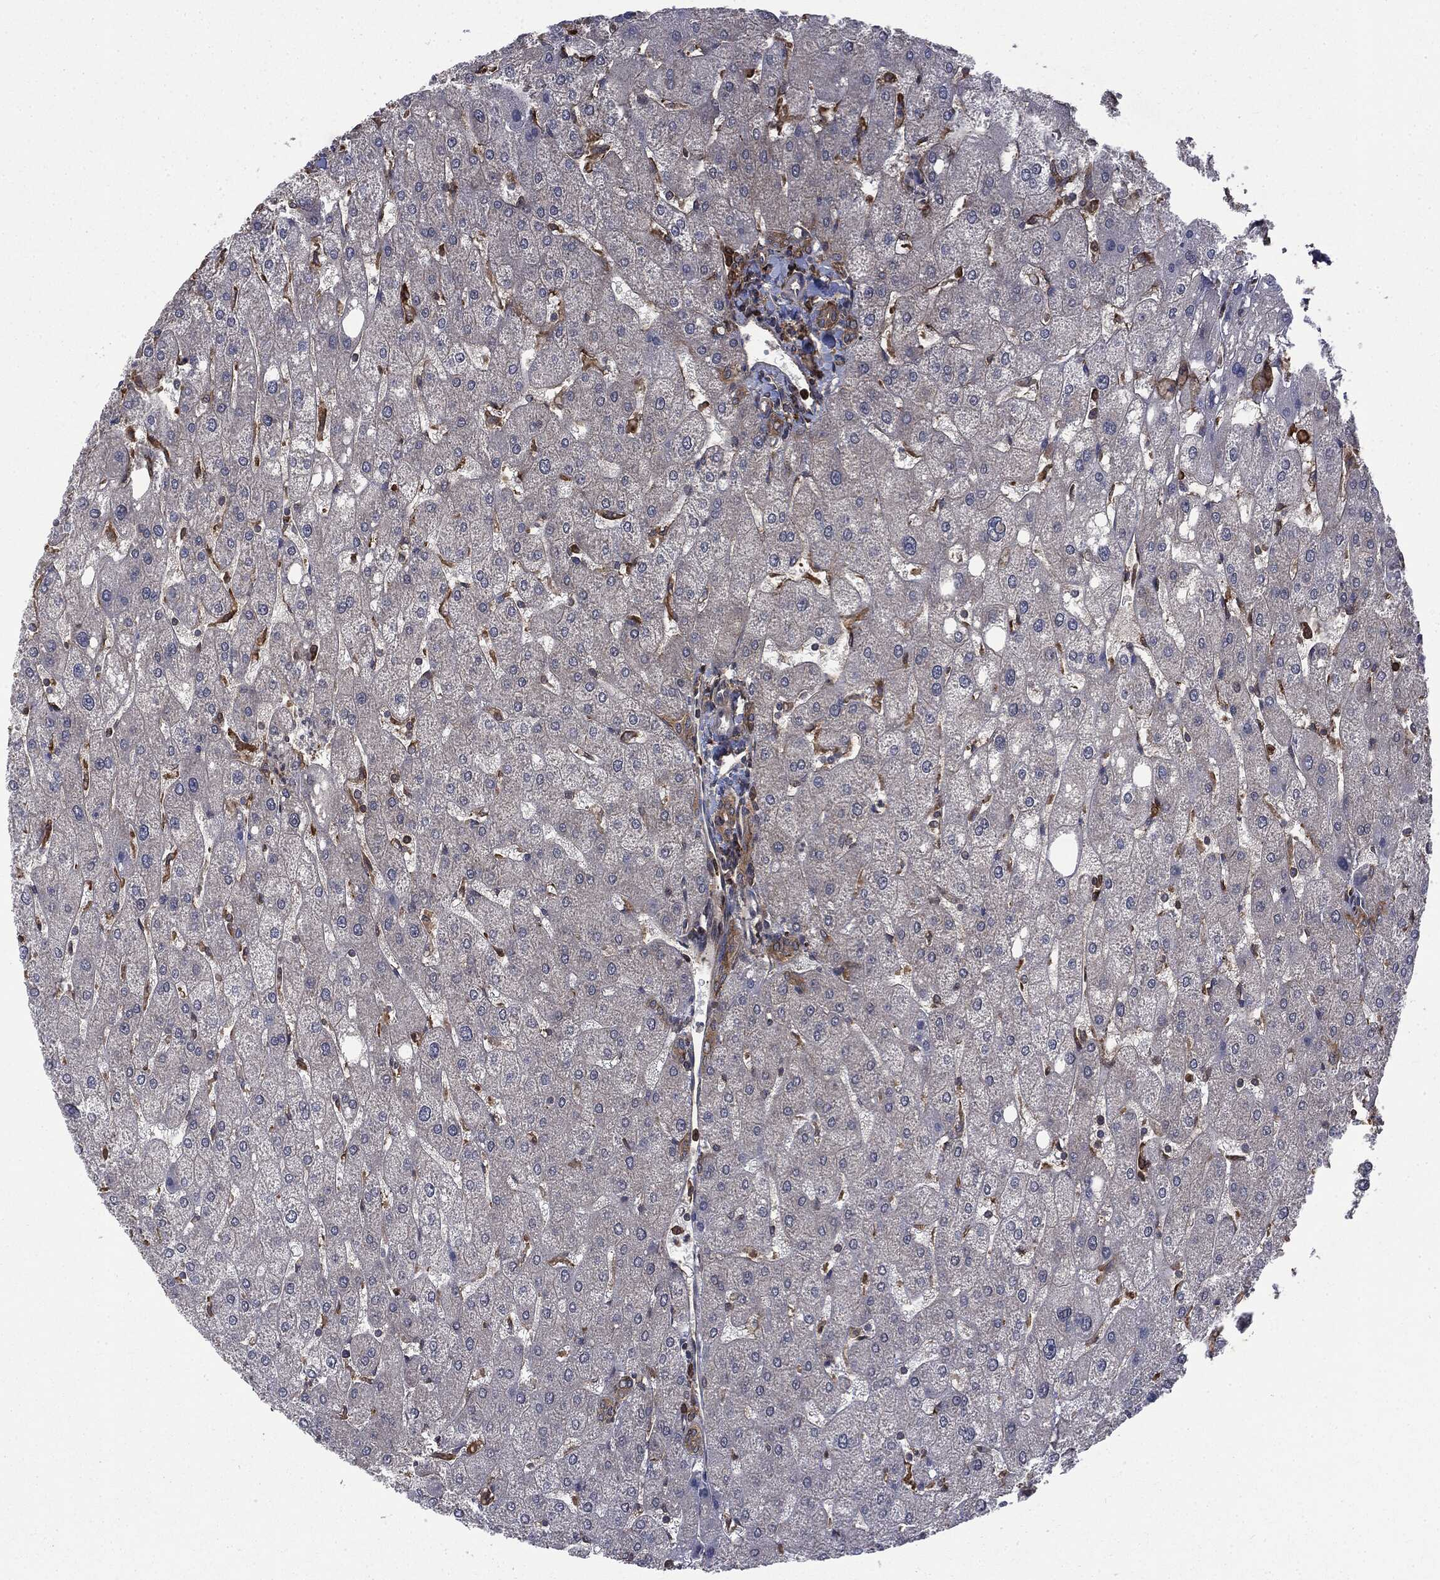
{"staining": {"intensity": "negative", "quantity": "none", "location": "none"}, "tissue": "liver", "cell_type": "Cholangiocytes", "image_type": "normal", "snomed": [{"axis": "morphology", "description": "Normal tissue, NOS"}, {"axis": "topography", "description": "Liver"}], "caption": "The micrograph reveals no staining of cholangiocytes in unremarkable liver. Brightfield microscopy of immunohistochemistry (IHC) stained with DAB (brown) and hematoxylin (blue), captured at high magnification.", "gene": "SNX5", "patient": {"sex": "male", "age": 67}}